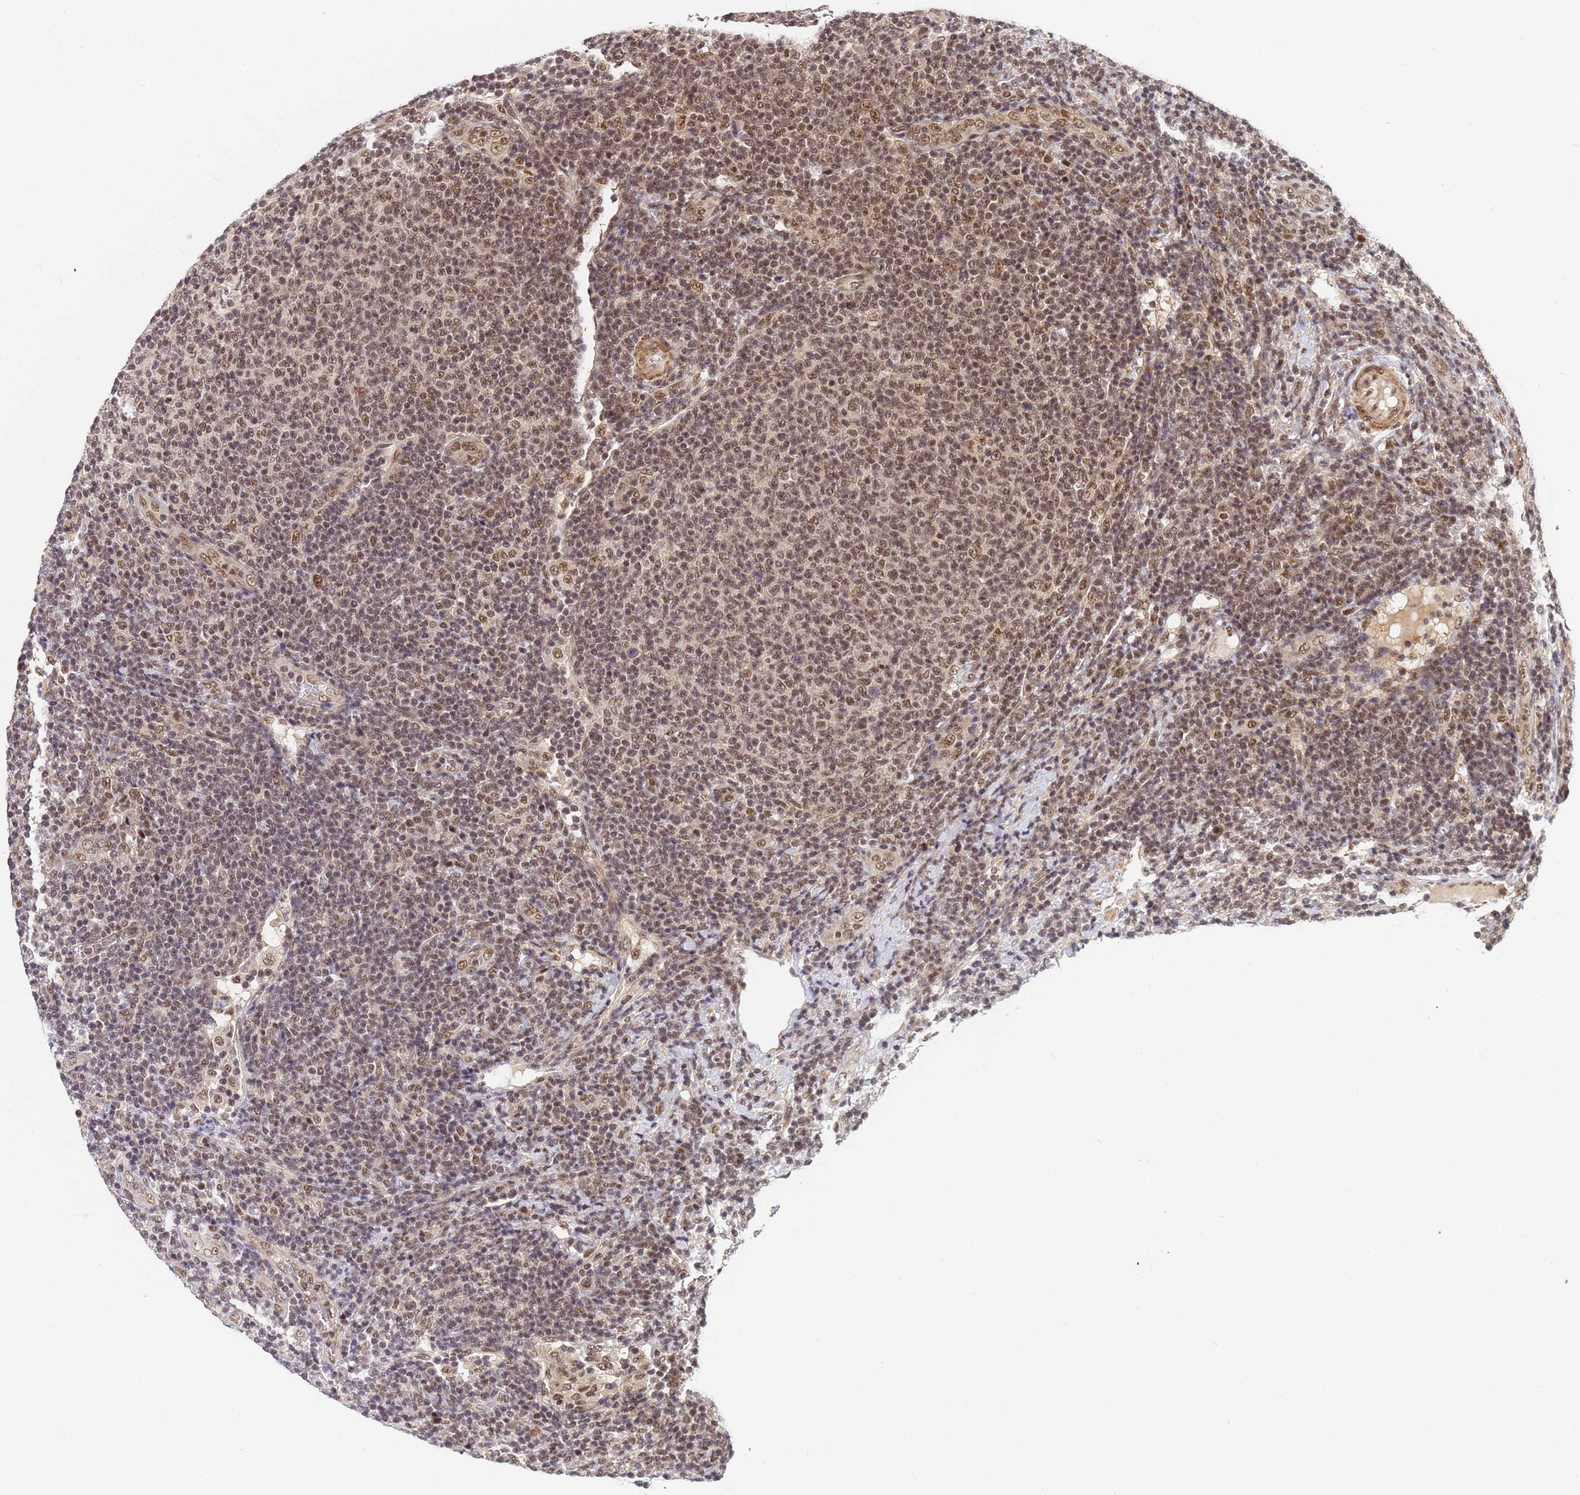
{"staining": {"intensity": "moderate", "quantity": "25%-75%", "location": "nuclear"}, "tissue": "lymphoma", "cell_type": "Tumor cells", "image_type": "cancer", "snomed": [{"axis": "morphology", "description": "Malignant lymphoma, non-Hodgkin's type, Low grade"}, {"axis": "topography", "description": "Lymph node"}], "caption": "This photomicrograph displays immunohistochemistry (IHC) staining of human malignant lymphoma, non-Hodgkin's type (low-grade), with medium moderate nuclear expression in approximately 25%-75% of tumor cells.", "gene": "NCBP2", "patient": {"sex": "male", "age": 66}}